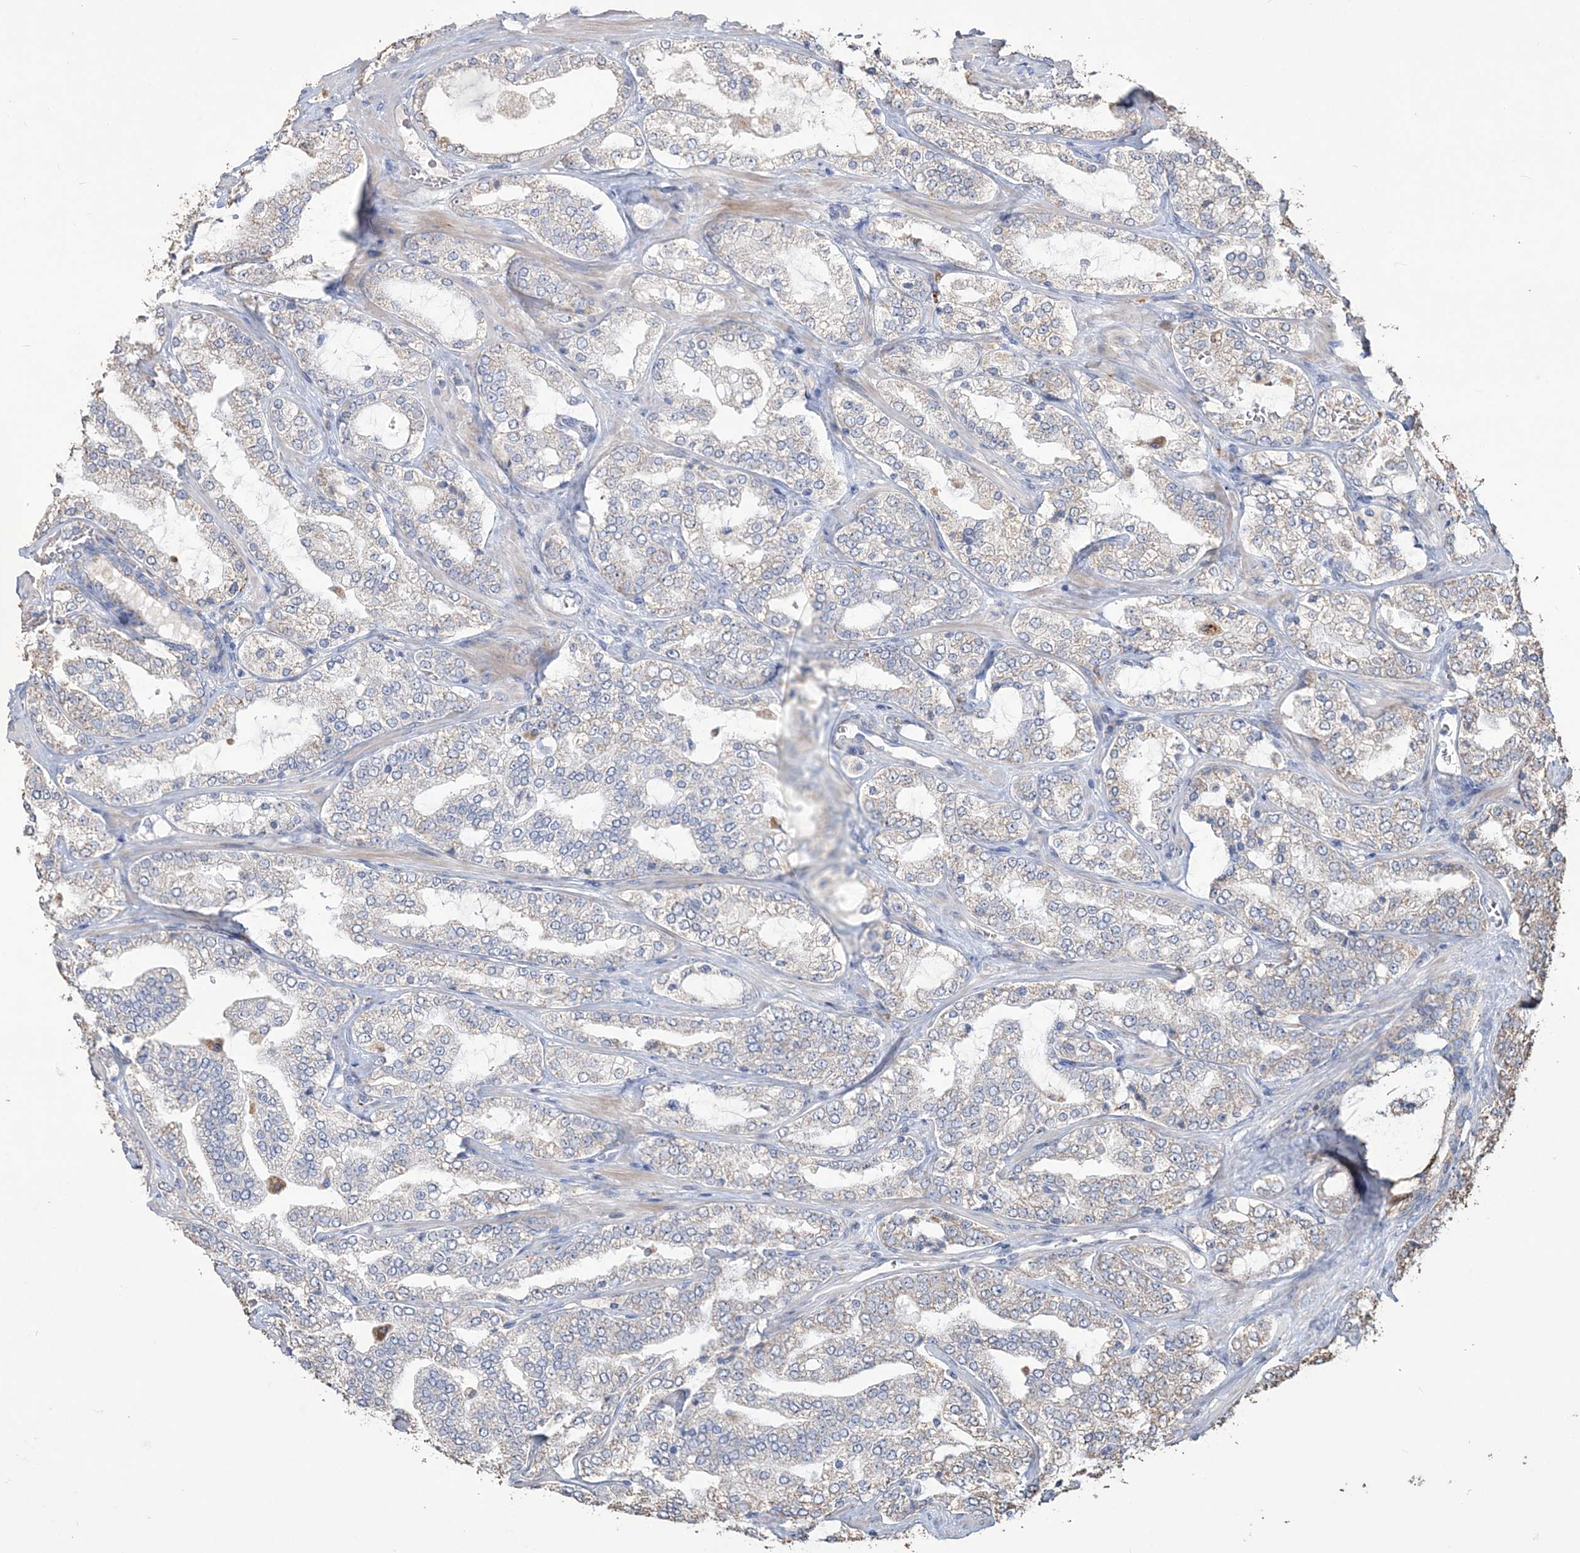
{"staining": {"intensity": "weak", "quantity": "<25%", "location": "cytoplasmic/membranous"}, "tissue": "prostate cancer", "cell_type": "Tumor cells", "image_type": "cancer", "snomed": [{"axis": "morphology", "description": "Adenocarcinoma, High grade"}, {"axis": "topography", "description": "Prostate"}], "caption": "Human prostate high-grade adenocarcinoma stained for a protein using IHC exhibits no staining in tumor cells.", "gene": "SFMBT2", "patient": {"sex": "male", "age": 64}}